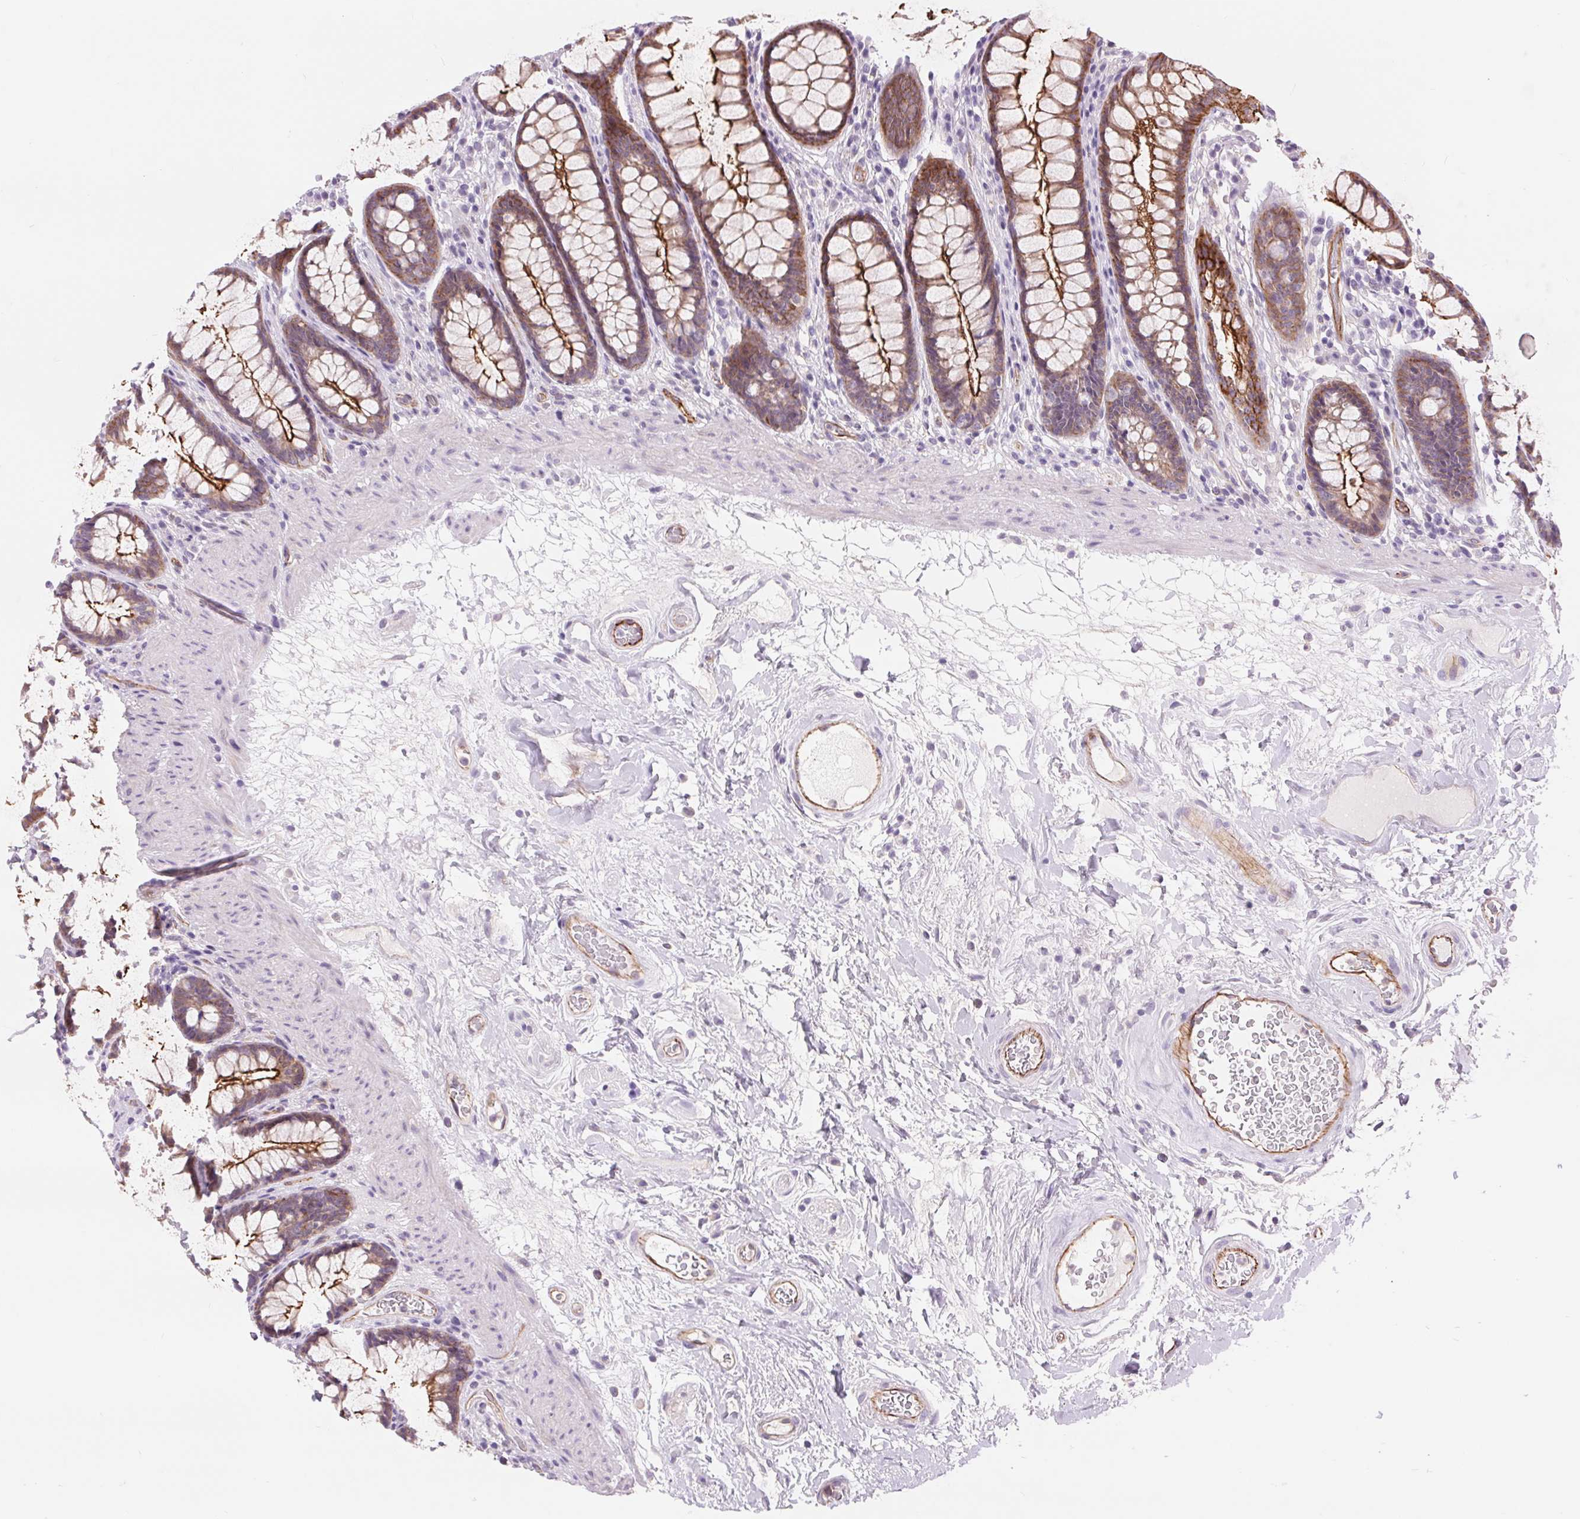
{"staining": {"intensity": "strong", "quantity": "25%-75%", "location": "cytoplasmic/membranous"}, "tissue": "rectum", "cell_type": "Glandular cells", "image_type": "normal", "snomed": [{"axis": "morphology", "description": "Normal tissue, NOS"}, {"axis": "topography", "description": "Rectum"}], "caption": "The image exhibits immunohistochemical staining of benign rectum. There is strong cytoplasmic/membranous positivity is seen in approximately 25%-75% of glandular cells. The protein of interest is shown in brown color, while the nuclei are stained blue.", "gene": "DIXDC1", "patient": {"sex": "male", "age": 72}}